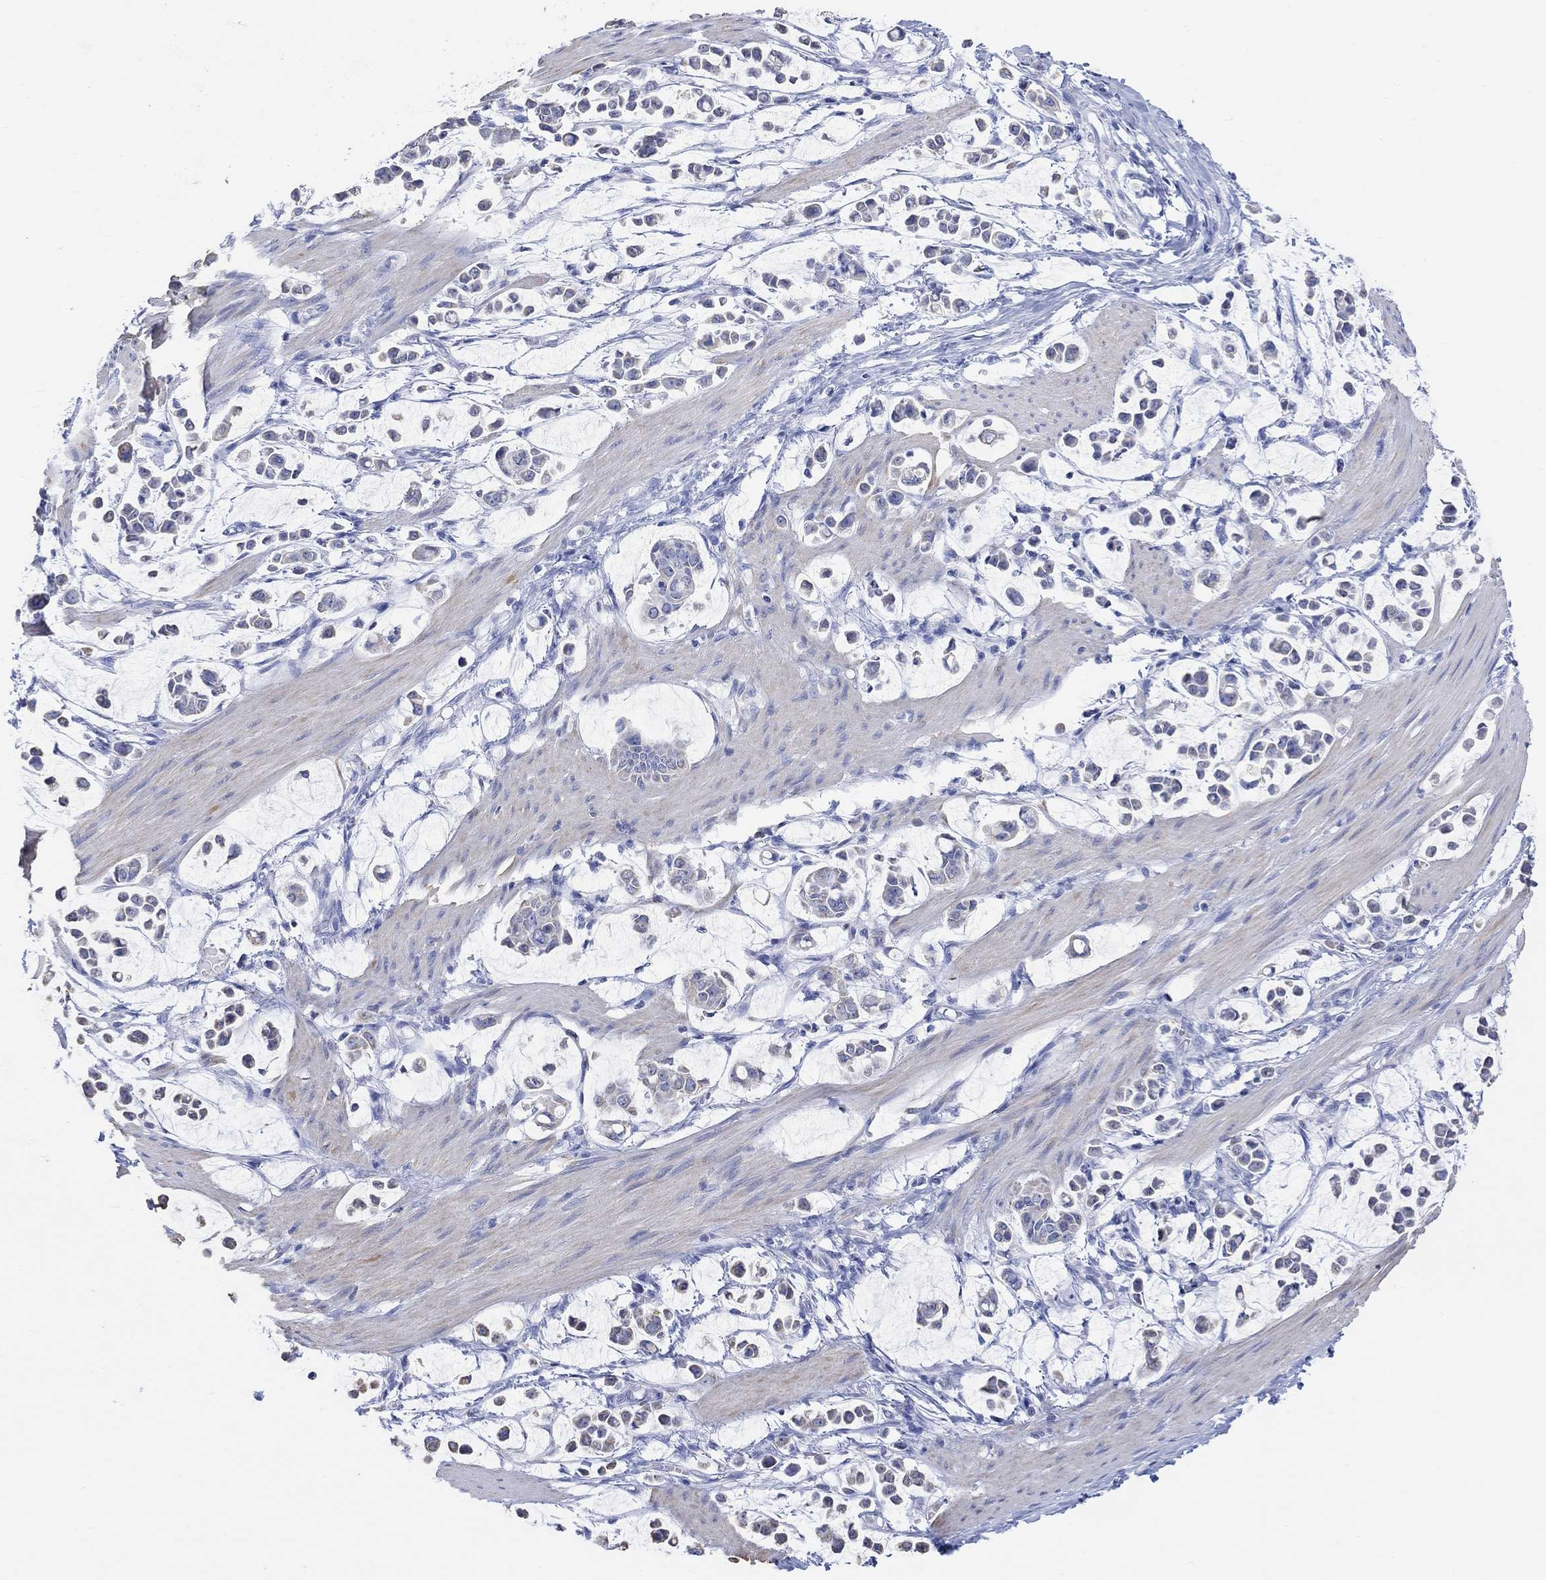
{"staining": {"intensity": "weak", "quantity": "<25%", "location": "cytoplasmic/membranous"}, "tissue": "stomach cancer", "cell_type": "Tumor cells", "image_type": "cancer", "snomed": [{"axis": "morphology", "description": "Adenocarcinoma, NOS"}, {"axis": "topography", "description": "Stomach"}], "caption": "The image reveals no significant expression in tumor cells of stomach adenocarcinoma.", "gene": "SYT12", "patient": {"sex": "male", "age": 82}}